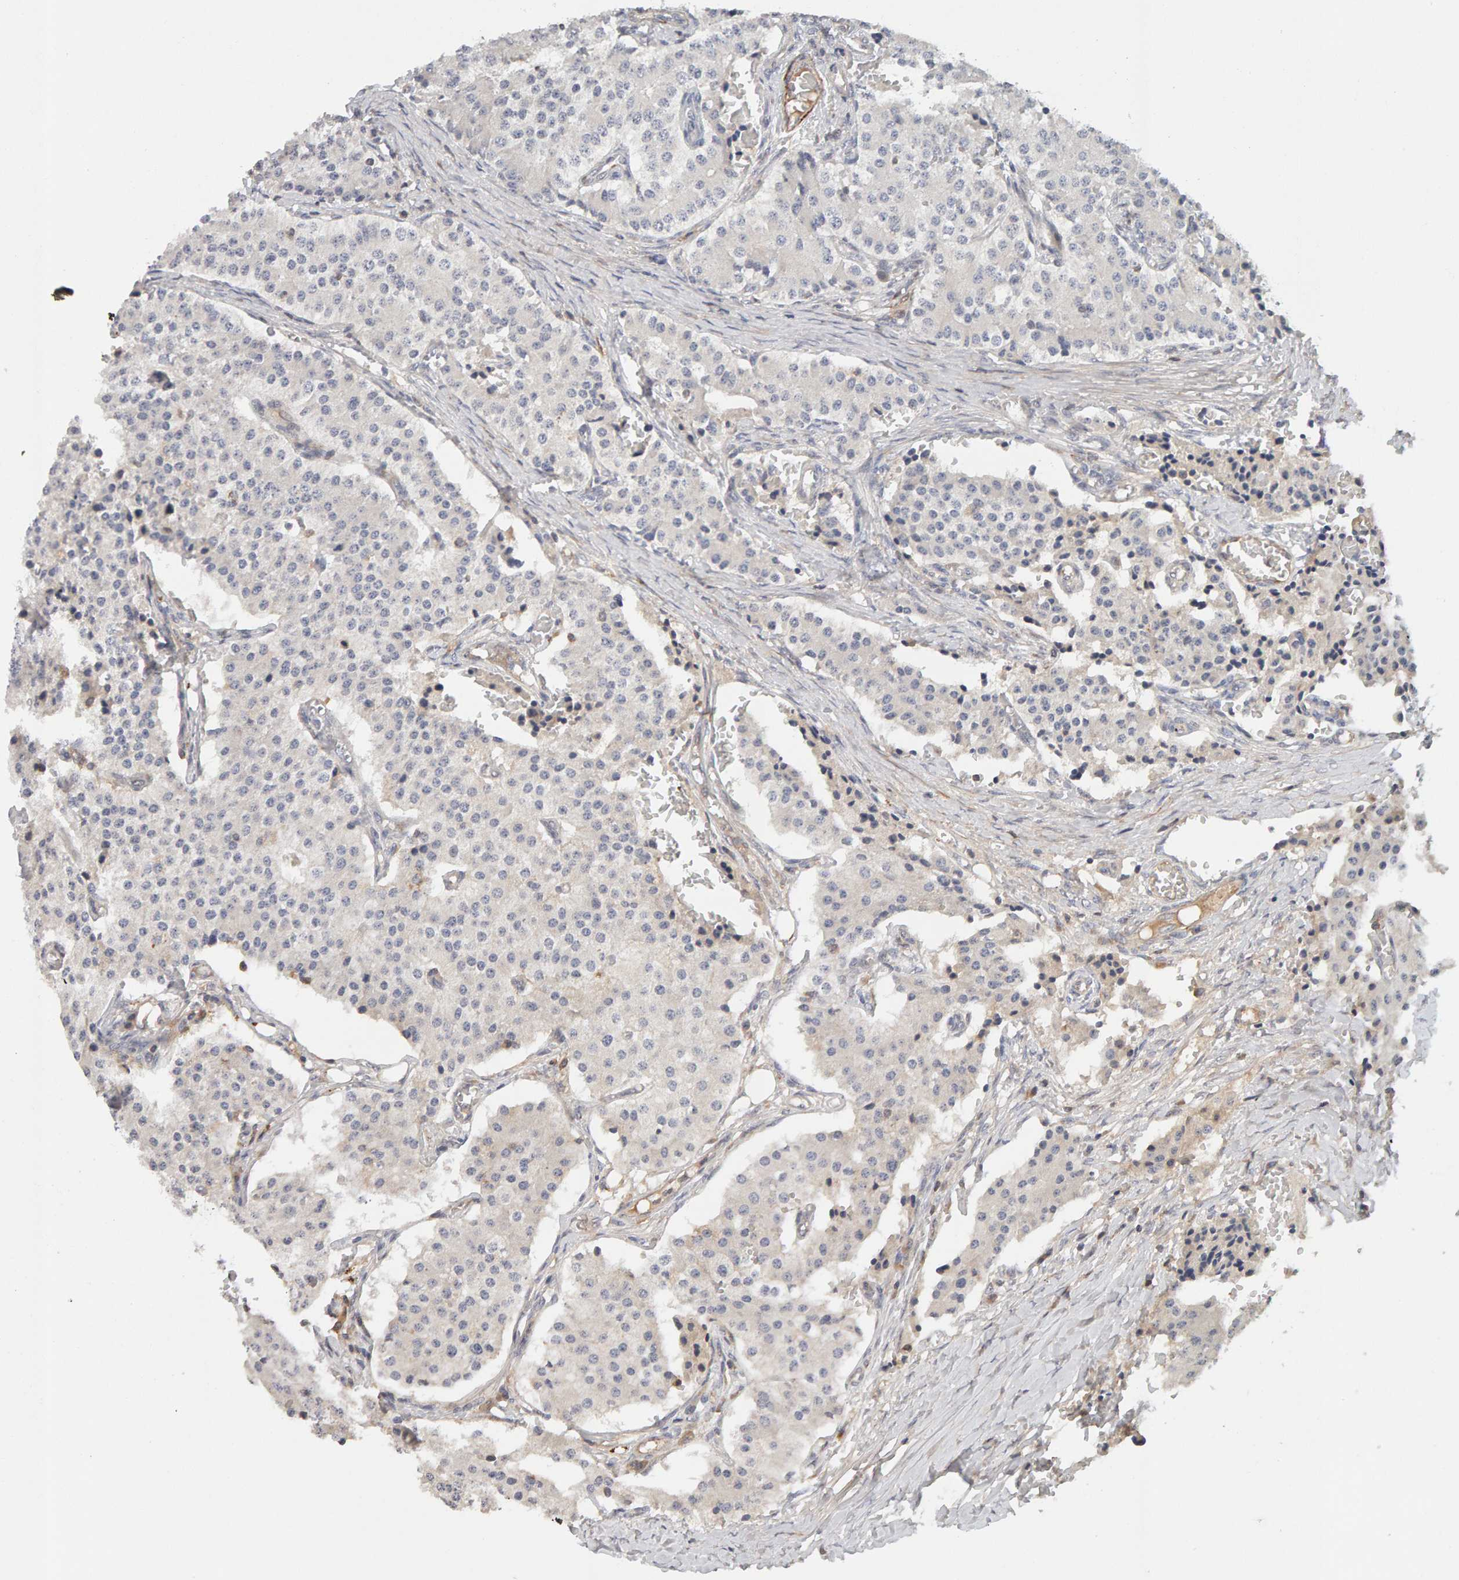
{"staining": {"intensity": "weak", "quantity": "<25%", "location": "cytoplasmic/membranous"}, "tissue": "carcinoid", "cell_type": "Tumor cells", "image_type": "cancer", "snomed": [{"axis": "morphology", "description": "Carcinoid, malignant, NOS"}, {"axis": "topography", "description": "Colon"}], "caption": "This is an immunohistochemistry histopathology image of carcinoid. There is no expression in tumor cells.", "gene": "NUDCD1", "patient": {"sex": "female", "age": 52}}